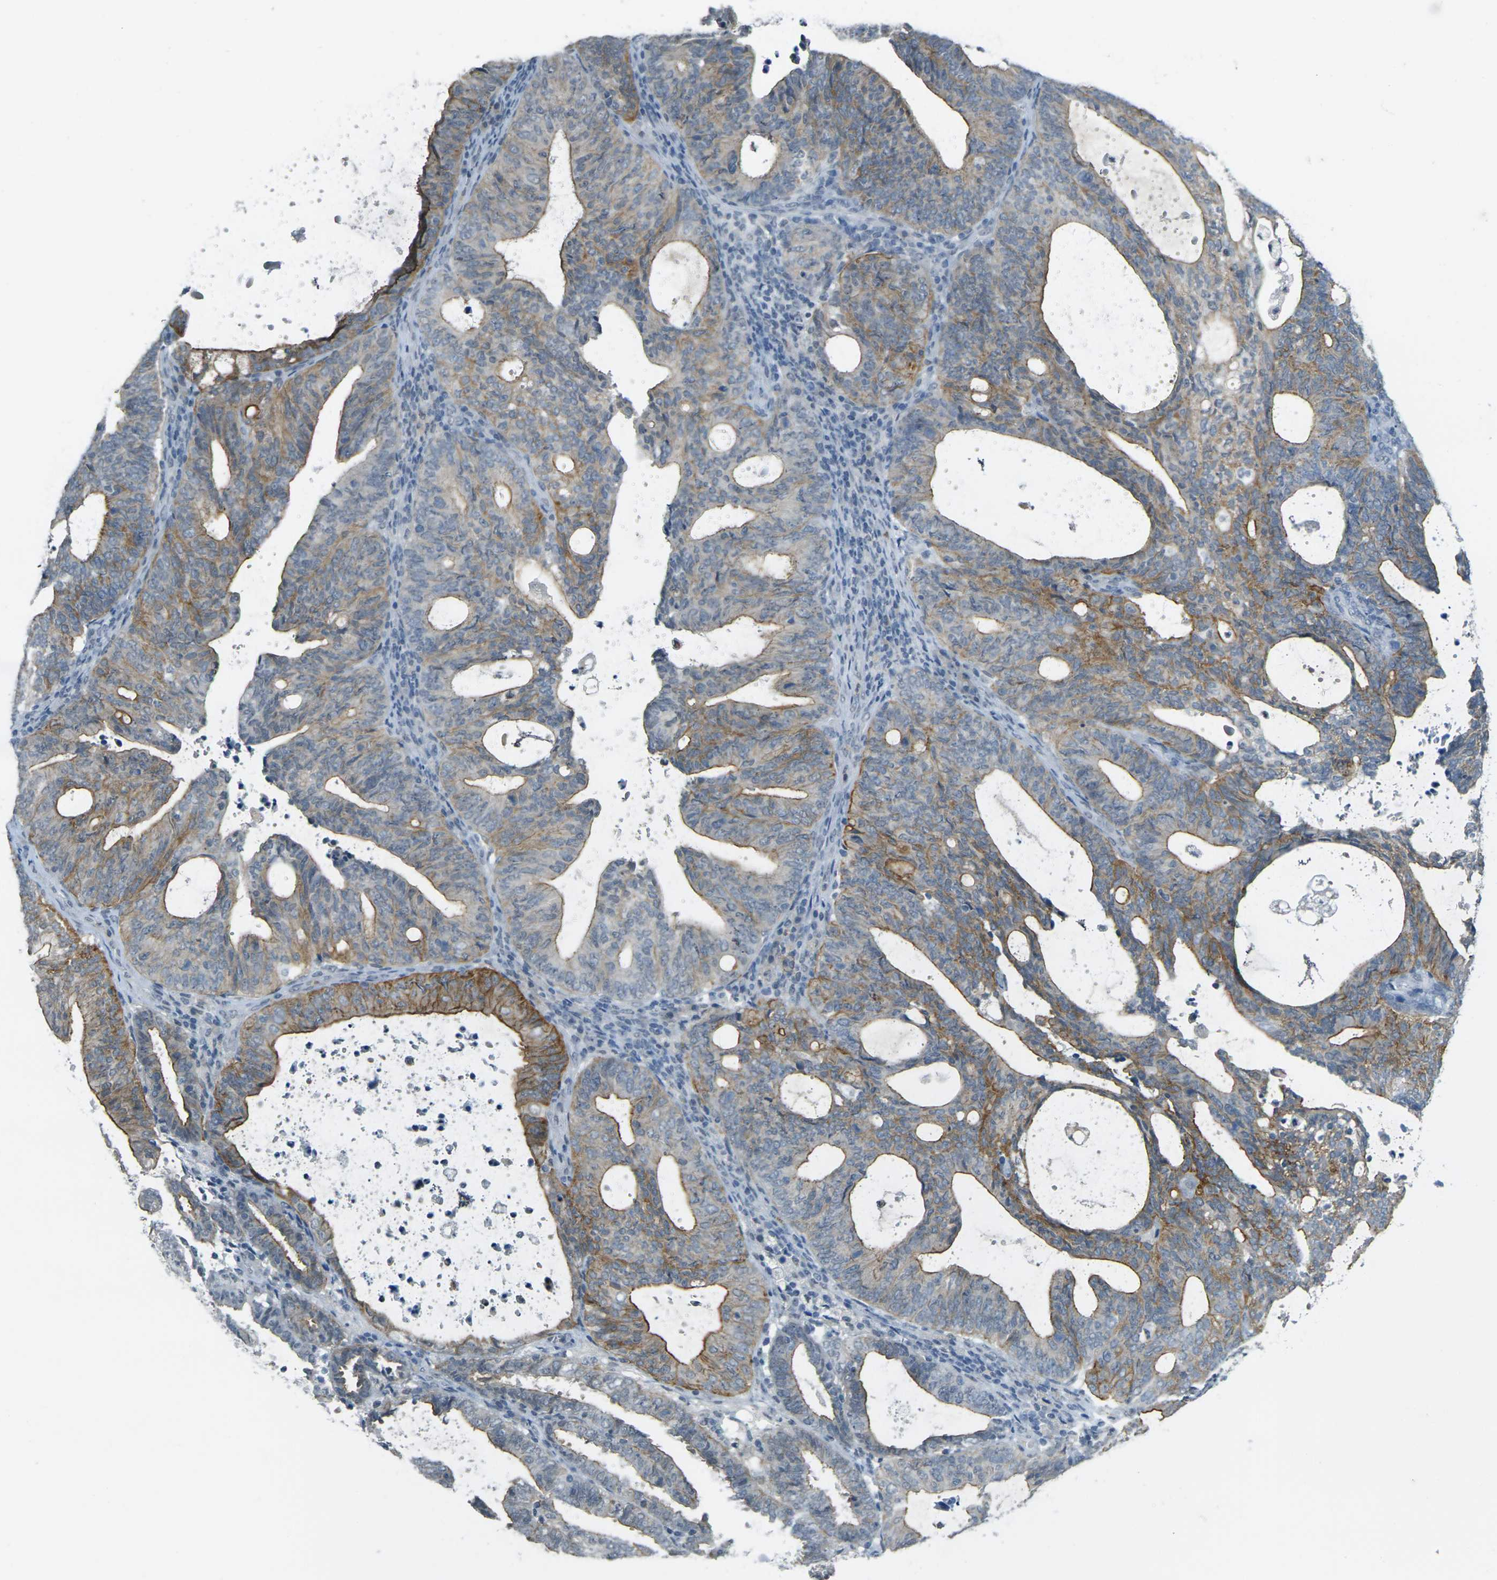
{"staining": {"intensity": "moderate", "quantity": "25%-75%", "location": "cytoplasmic/membranous"}, "tissue": "endometrial cancer", "cell_type": "Tumor cells", "image_type": "cancer", "snomed": [{"axis": "morphology", "description": "Adenocarcinoma, NOS"}, {"axis": "topography", "description": "Uterus"}], "caption": "A micrograph of human endometrial cancer stained for a protein demonstrates moderate cytoplasmic/membranous brown staining in tumor cells. The protein is shown in brown color, while the nuclei are stained blue.", "gene": "SPTBN2", "patient": {"sex": "female", "age": 83}}